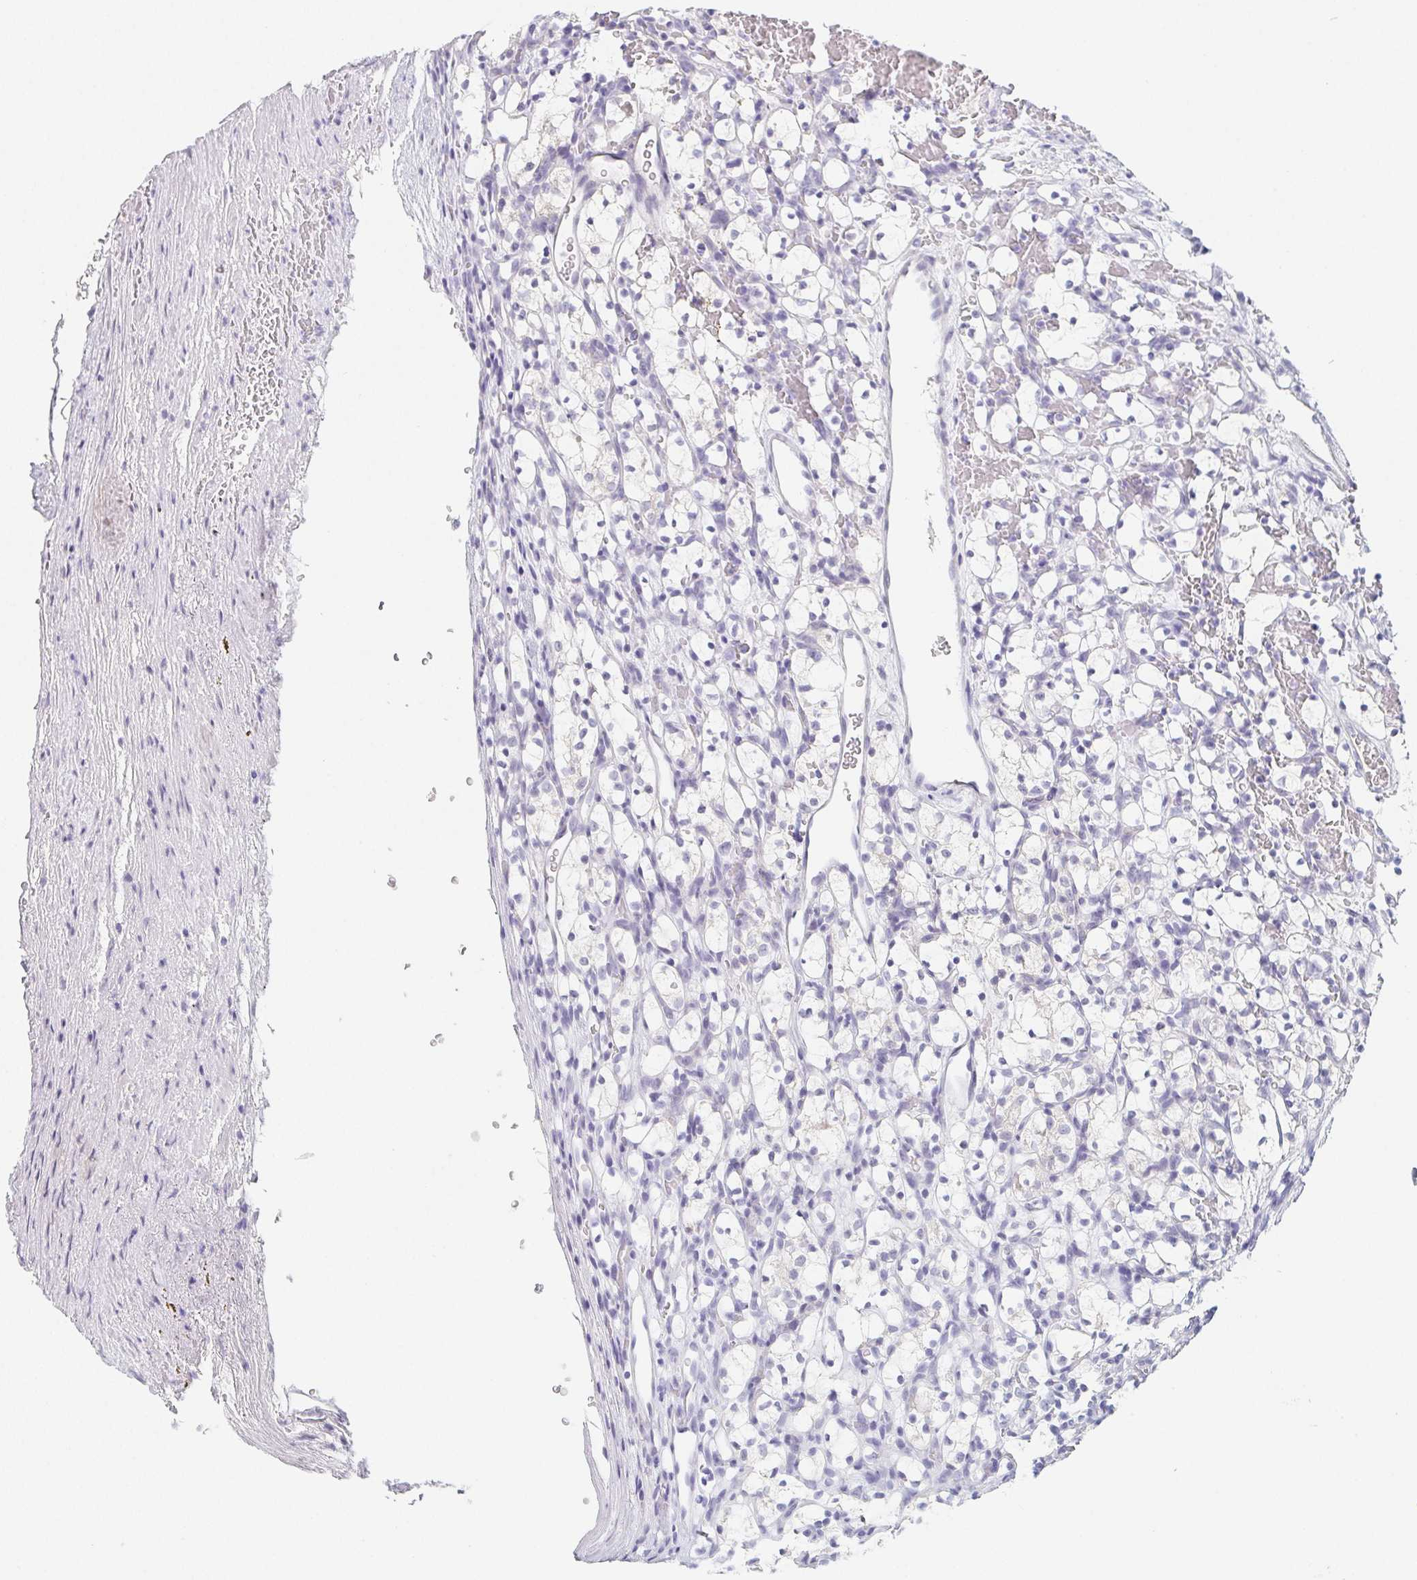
{"staining": {"intensity": "negative", "quantity": "none", "location": "none"}, "tissue": "renal cancer", "cell_type": "Tumor cells", "image_type": "cancer", "snomed": [{"axis": "morphology", "description": "Adenocarcinoma, NOS"}, {"axis": "topography", "description": "Kidney"}], "caption": "DAB immunohistochemical staining of human renal adenocarcinoma shows no significant staining in tumor cells. (IHC, brightfield microscopy, high magnification).", "gene": "GLIPR1L1", "patient": {"sex": "female", "age": 69}}